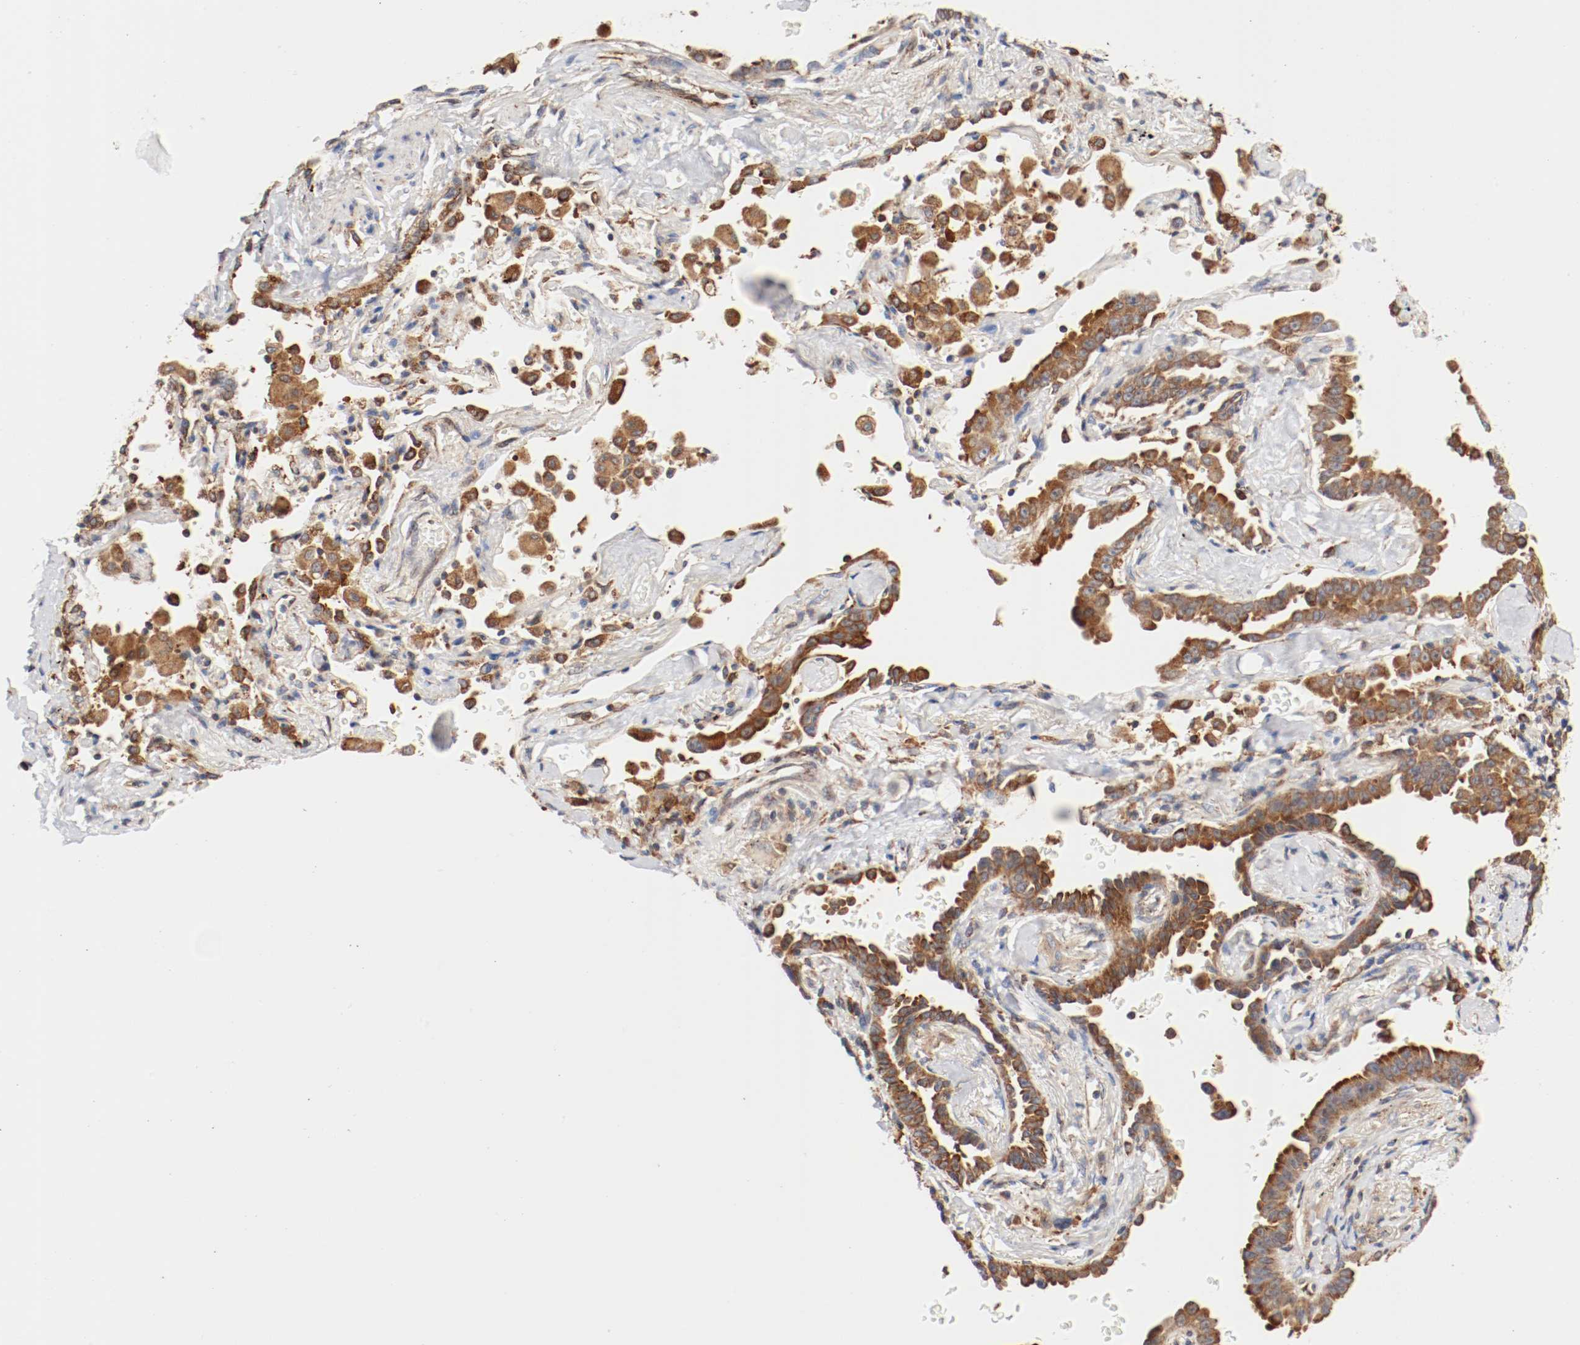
{"staining": {"intensity": "moderate", "quantity": ">75%", "location": "cytoplasmic/membranous"}, "tissue": "lung cancer", "cell_type": "Tumor cells", "image_type": "cancer", "snomed": [{"axis": "morphology", "description": "Adenocarcinoma, NOS"}, {"axis": "topography", "description": "Lung"}], "caption": "Immunohistochemistry of human lung adenocarcinoma reveals medium levels of moderate cytoplasmic/membranous staining in about >75% of tumor cells.", "gene": "PDPK1", "patient": {"sex": "female", "age": 64}}